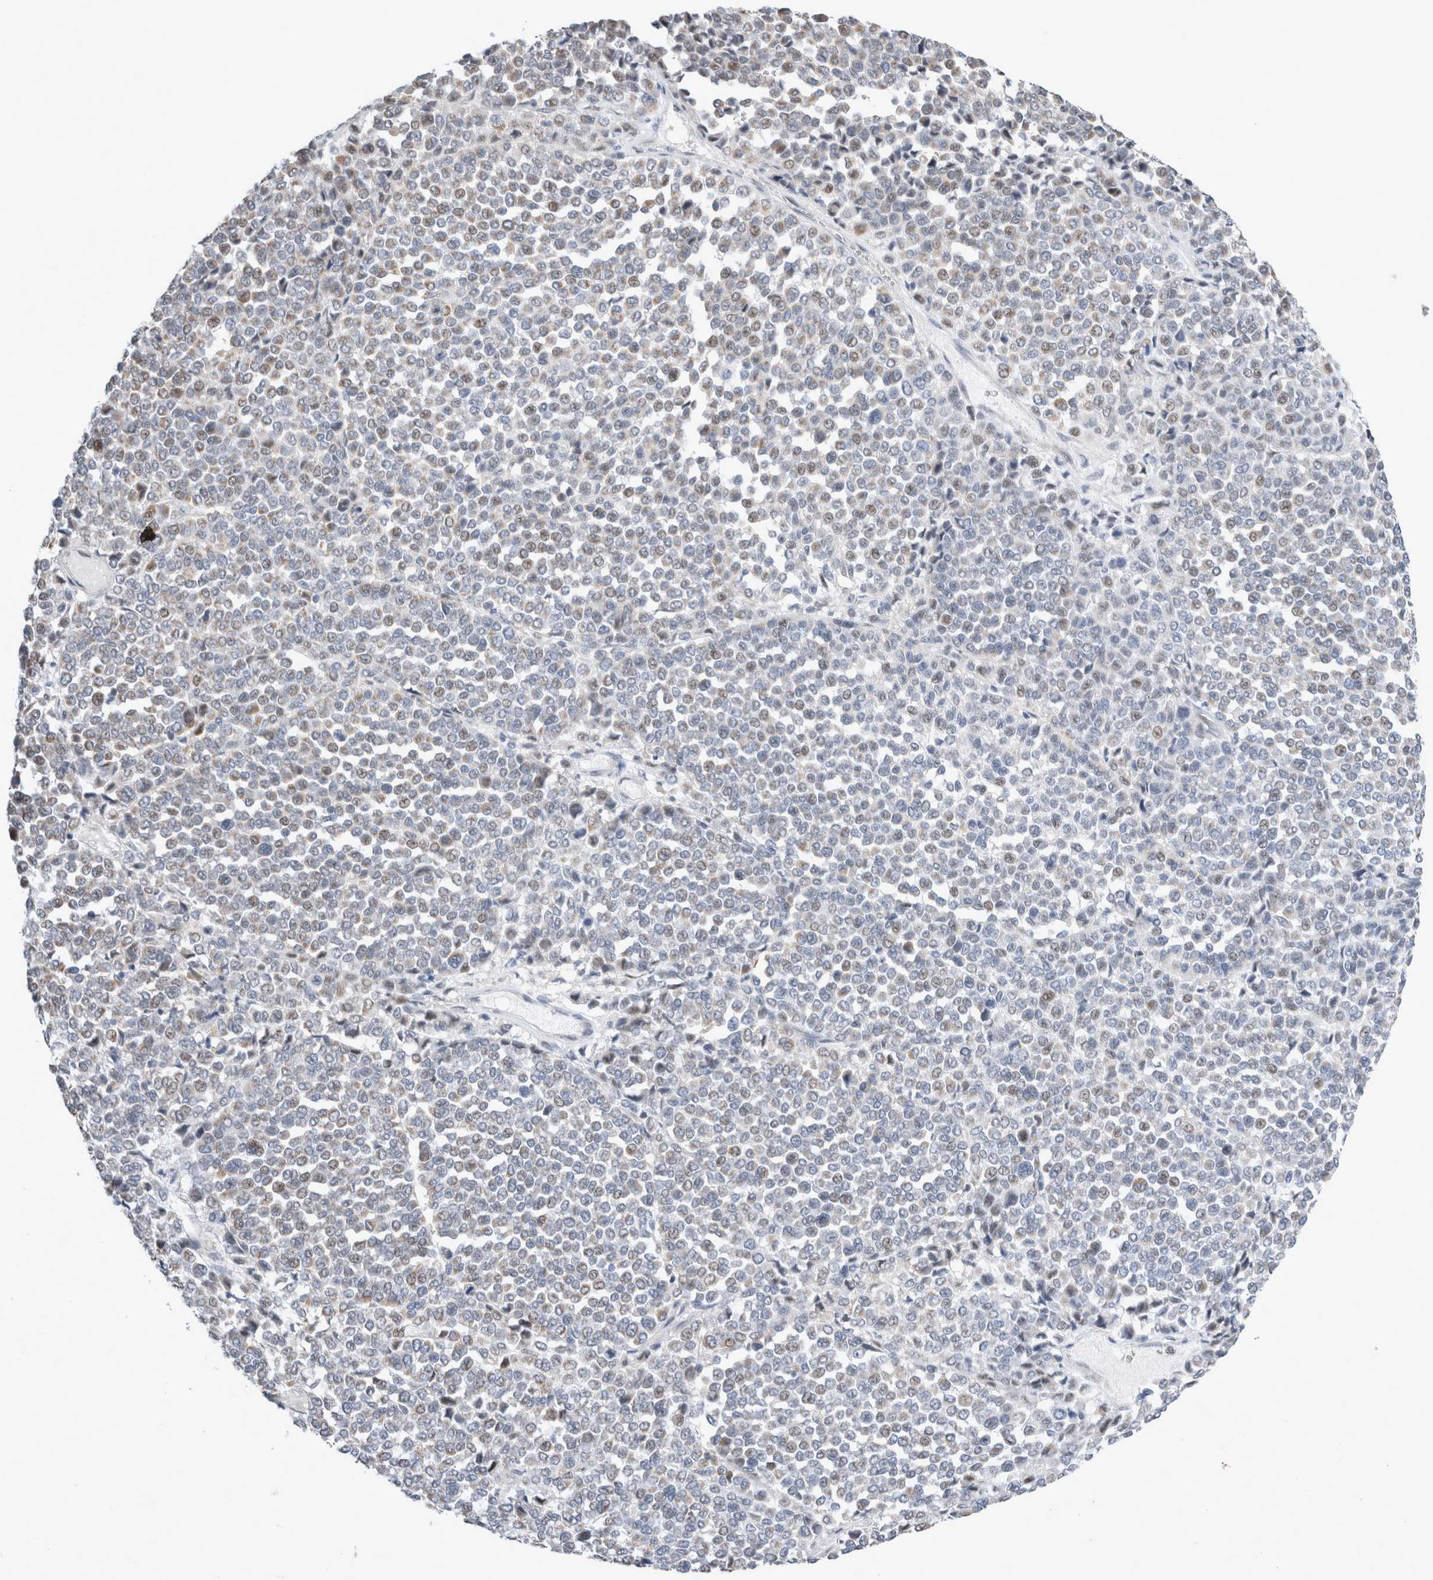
{"staining": {"intensity": "weak", "quantity": "<25%", "location": "cytoplasmic/membranous"}, "tissue": "melanoma", "cell_type": "Tumor cells", "image_type": "cancer", "snomed": [{"axis": "morphology", "description": "Malignant melanoma, Metastatic site"}, {"axis": "topography", "description": "Pancreas"}], "caption": "Image shows no protein positivity in tumor cells of melanoma tissue. (DAB (3,3'-diaminobenzidine) IHC visualized using brightfield microscopy, high magnification).", "gene": "AGMAT", "patient": {"sex": "female", "age": 30}}